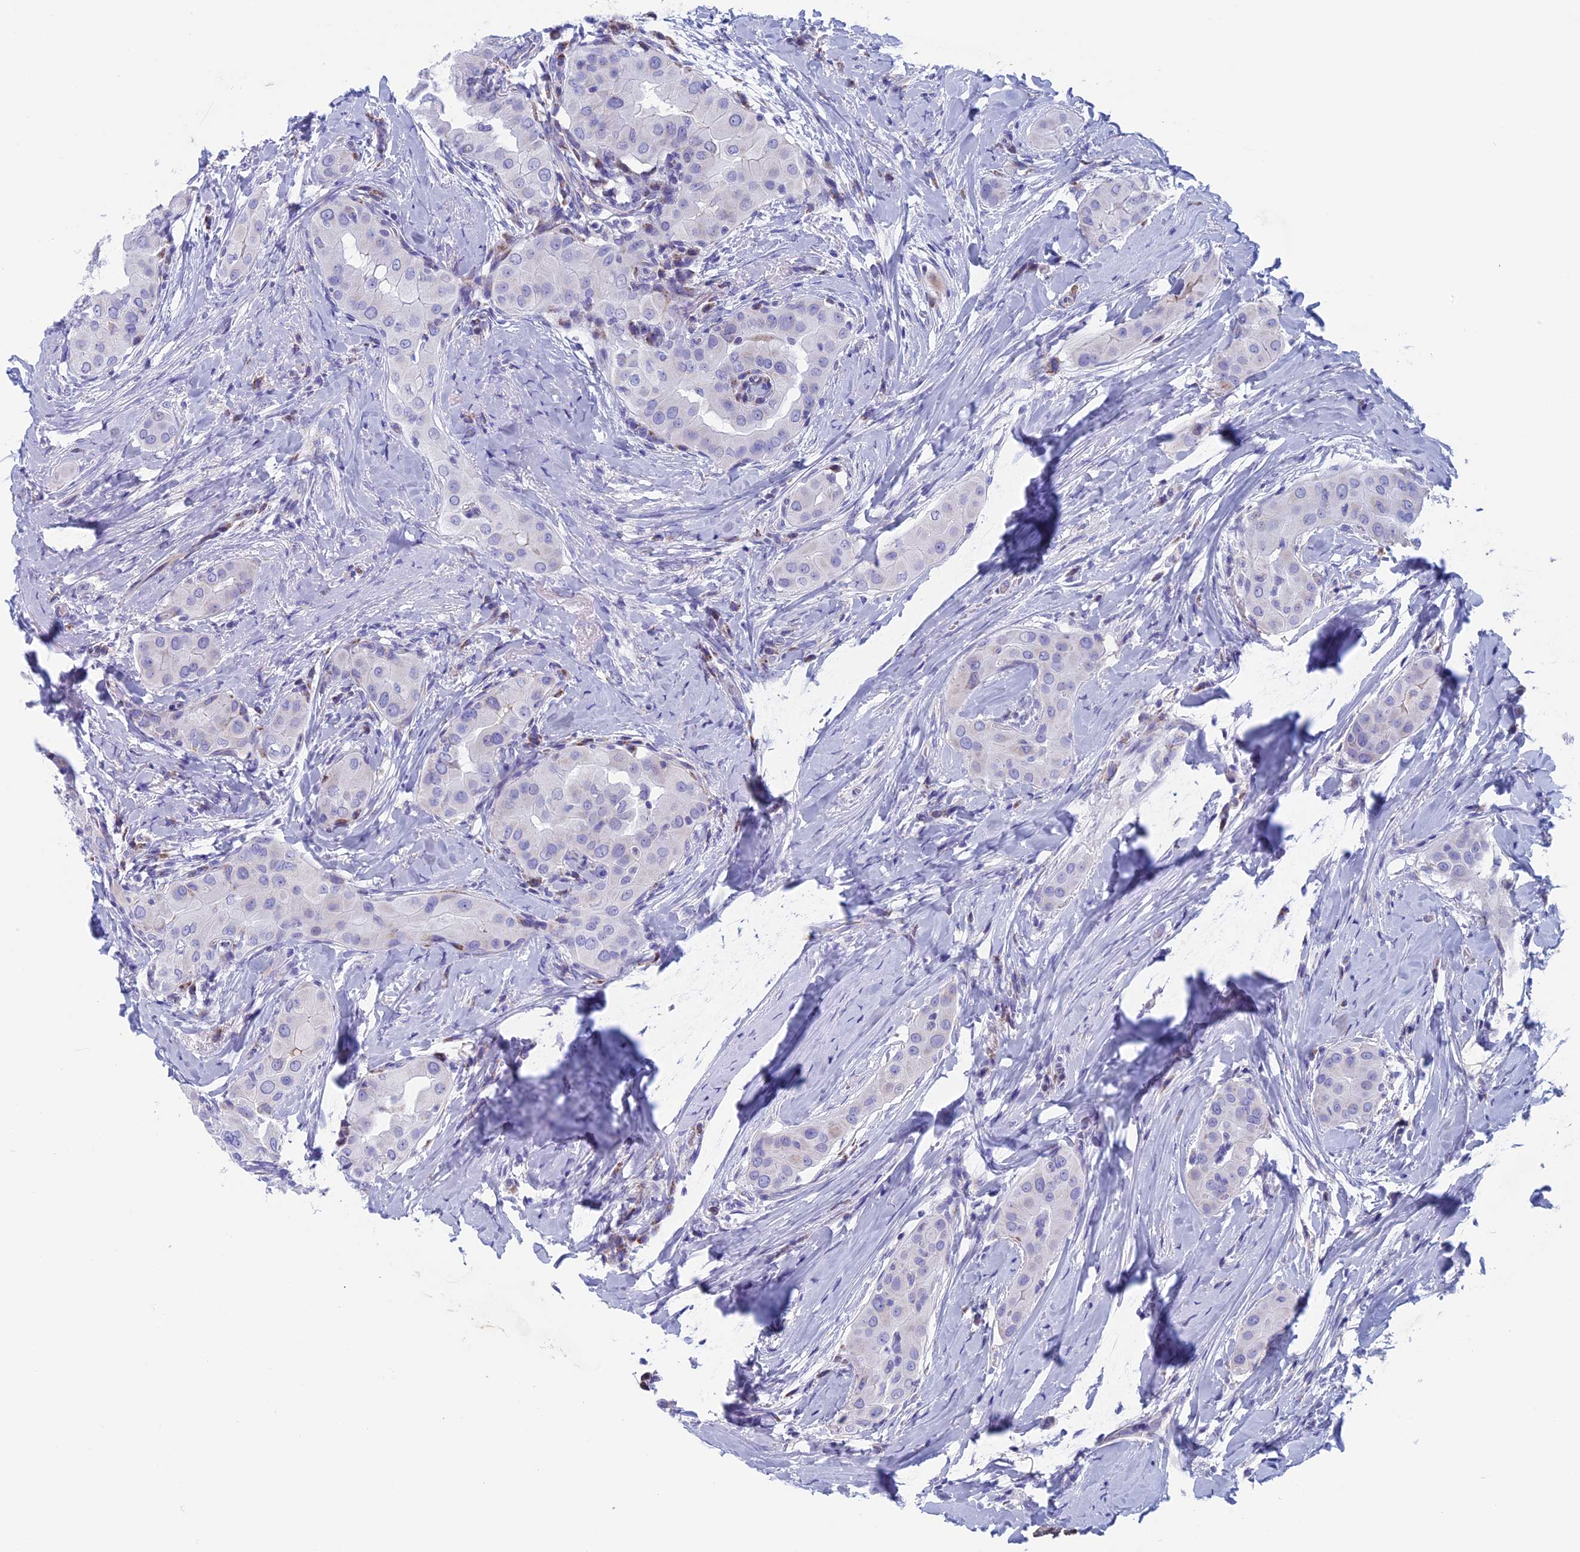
{"staining": {"intensity": "negative", "quantity": "none", "location": "none"}, "tissue": "thyroid cancer", "cell_type": "Tumor cells", "image_type": "cancer", "snomed": [{"axis": "morphology", "description": "Papillary adenocarcinoma, NOS"}, {"axis": "topography", "description": "Thyroid gland"}], "caption": "IHC micrograph of neoplastic tissue: thyroid papillary adenocarcinoma stained with DAB reveals no significant protein staining in tumor cells.", "gene": "NDUFB9", "patient": {"sex": "male", "age": 33}}